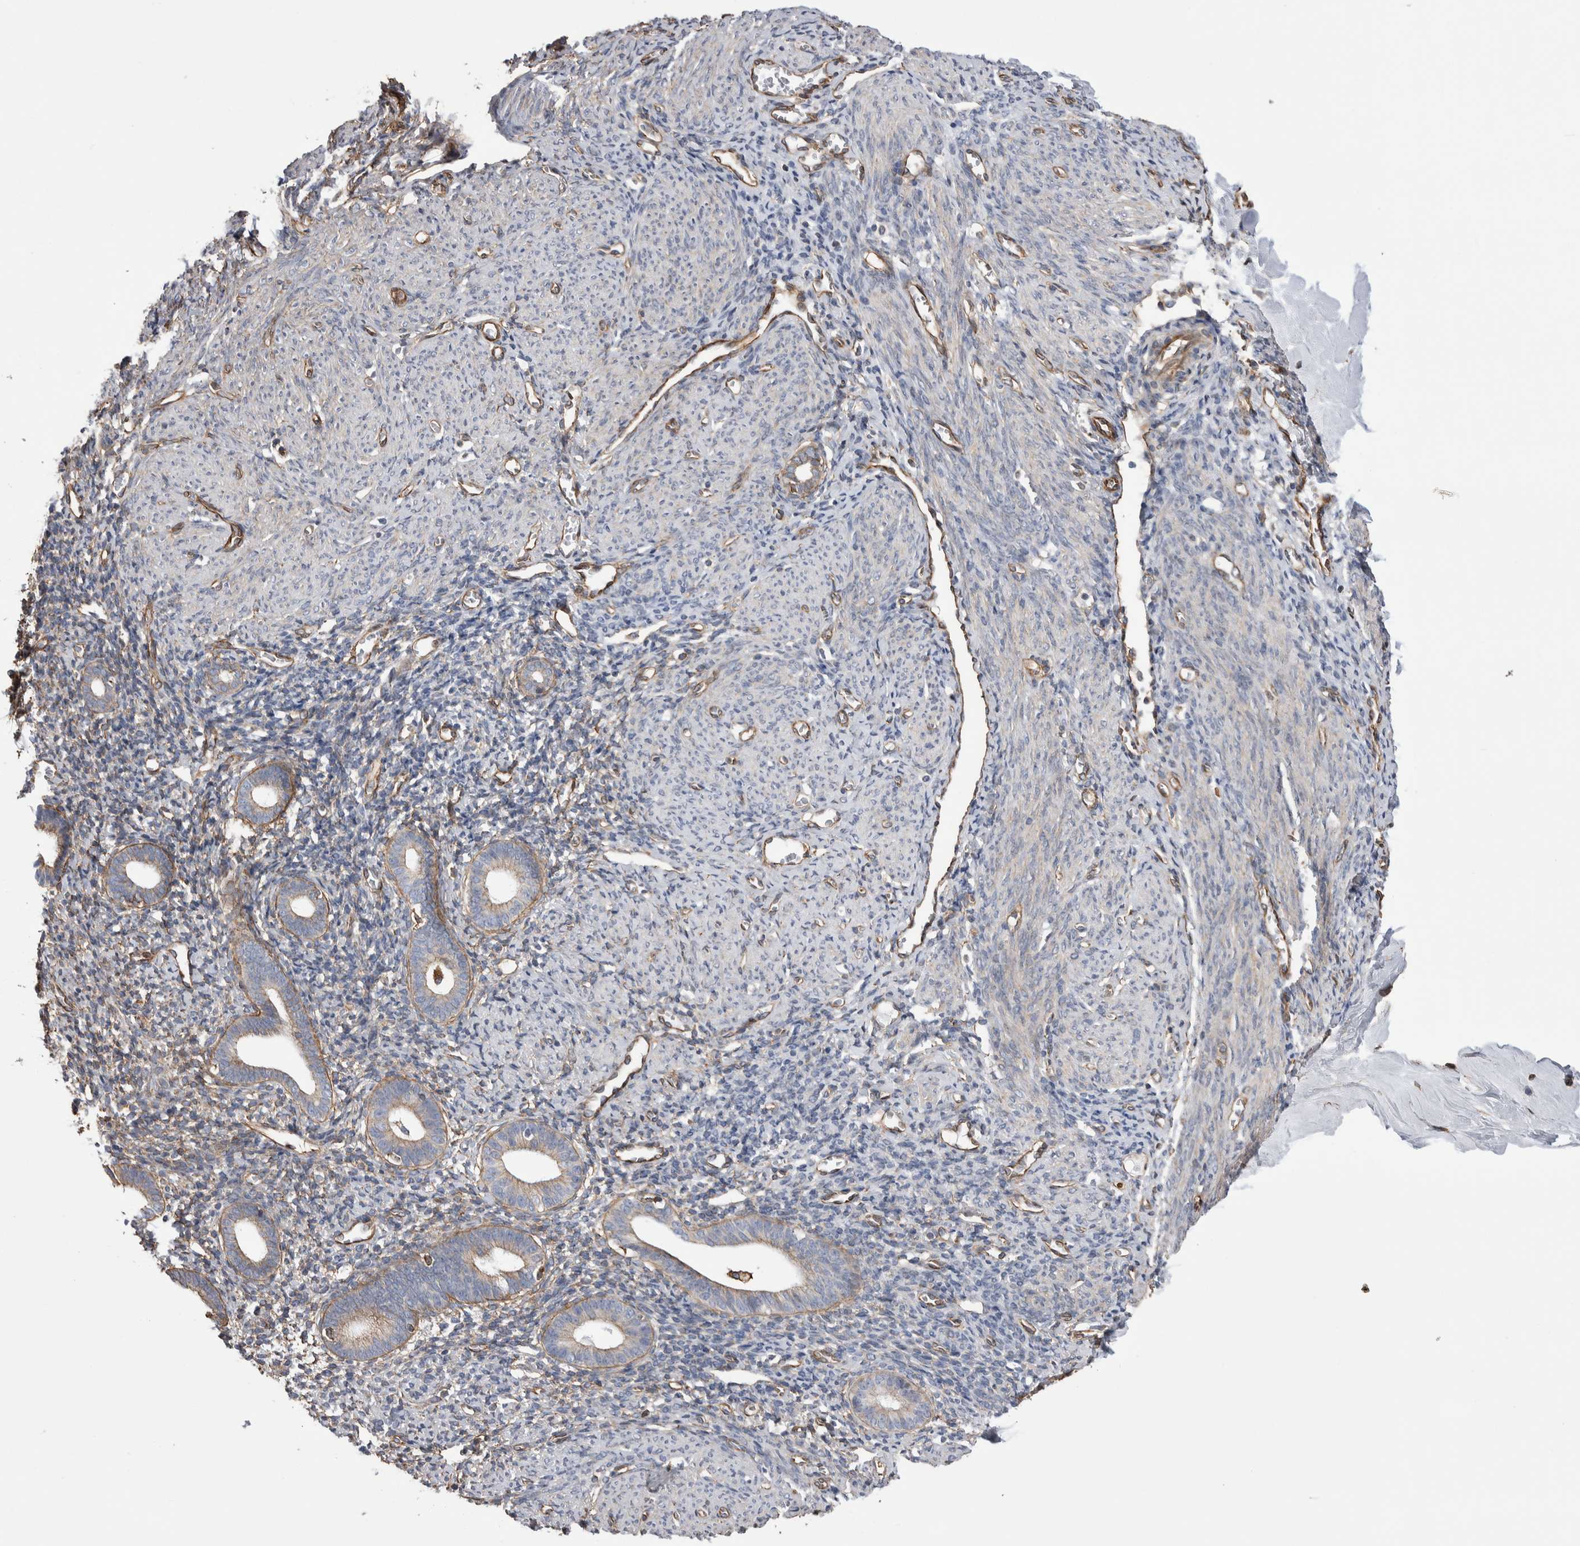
{"staining": {"intensity": "weak", "quantity": "25%-75%", "location": "cytoplasmic/membranous"}, "tissue": "endometrium", "cell_type": "Cells in endometrial stroma", "image_type": "normal", "snomed": [{"axis": "morphology", "description": "Normal tissue, NOS"}, {"axis": "morphology", "description": "Adenocarcinoma, NOS"}, {"axis": "topography", "description": "Endometrium"}], "caption": "IHC image of unremarkable endometrium stained for a protein (brown), which exhibits low levels of weak cytoplasmic/membranous expression in approximately 25%-75% of cells in endometrial stroma.", "gene": "KIF12", "patient": {"sex": "female", "age": 57}}